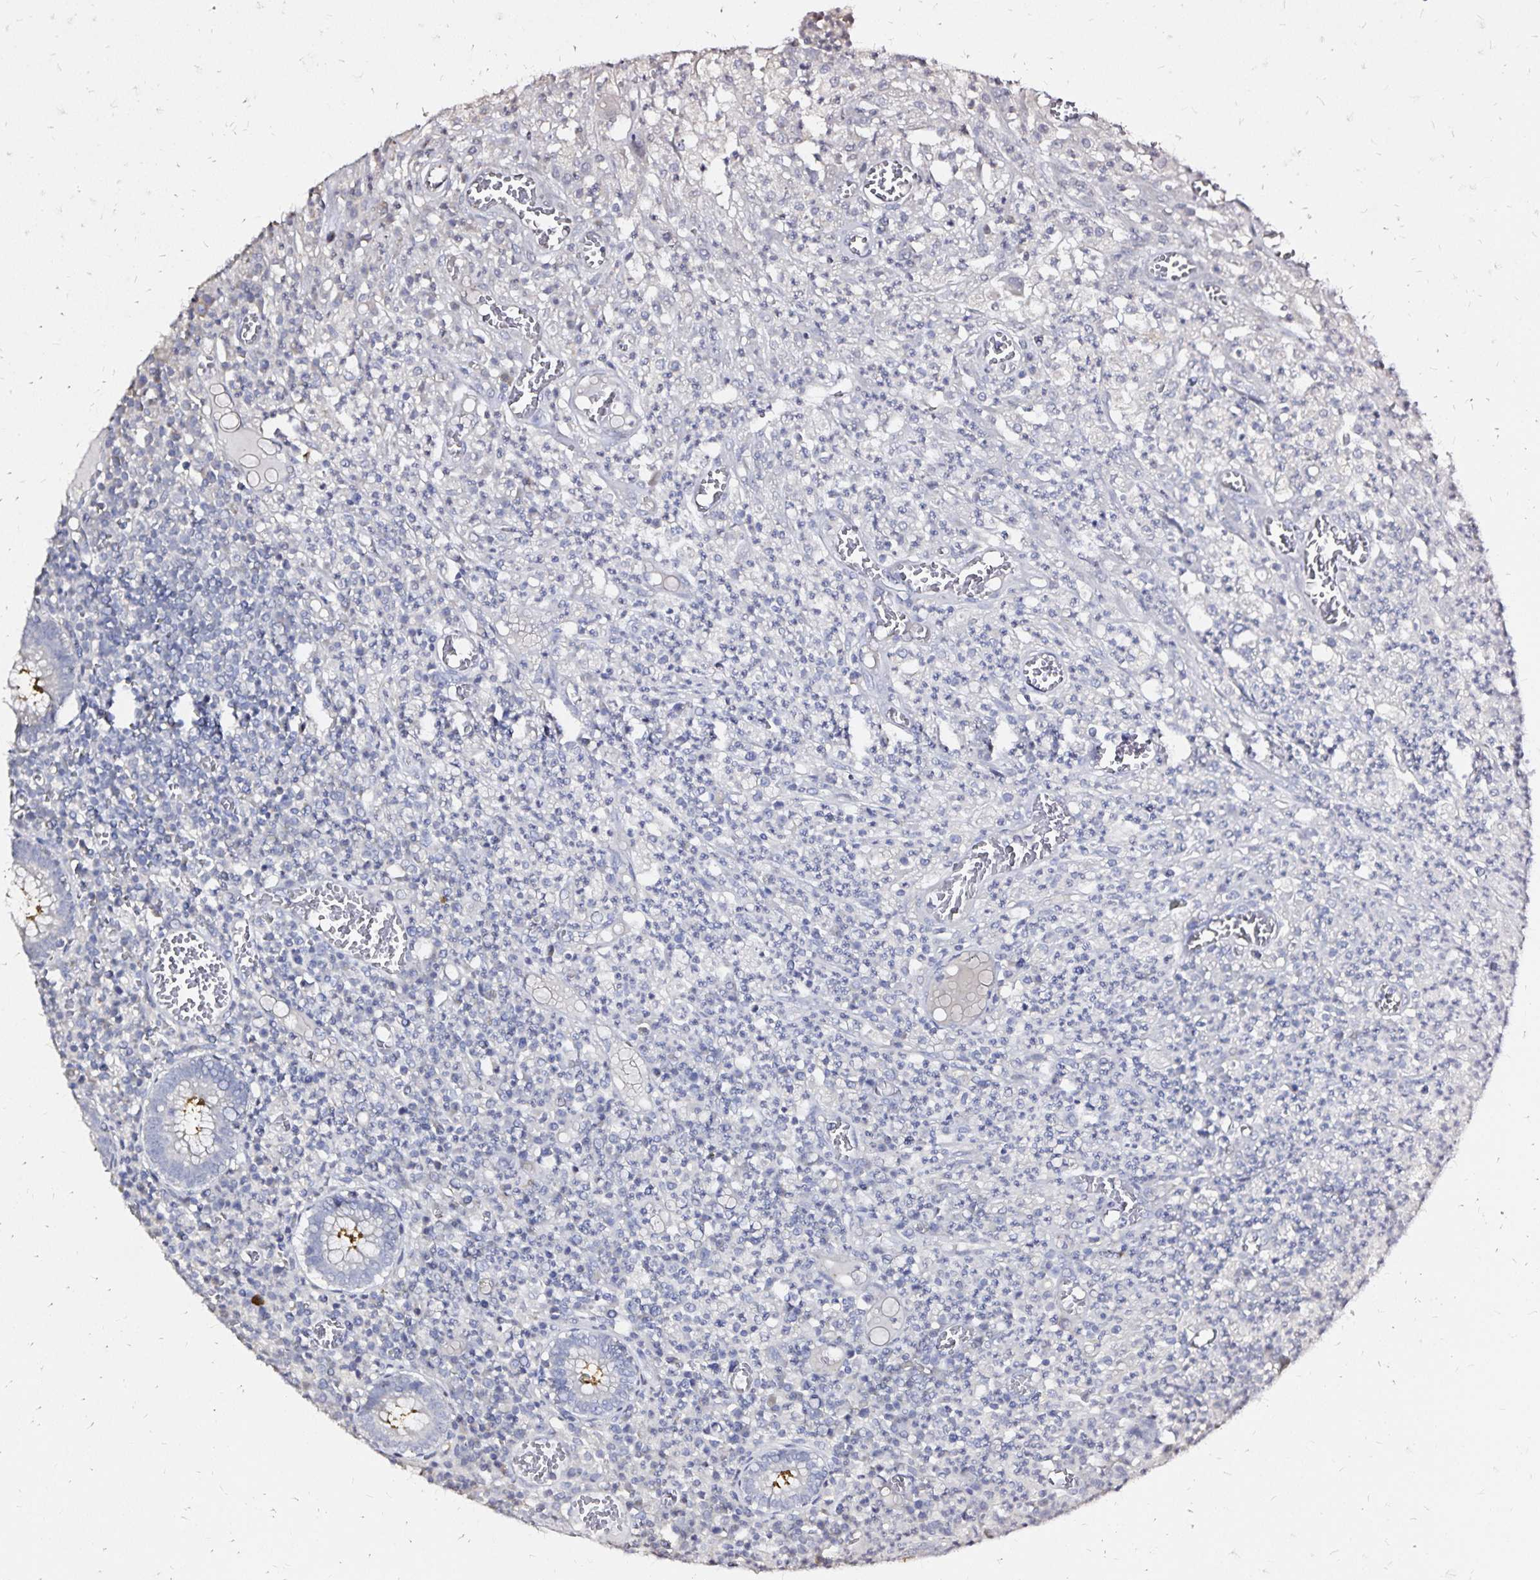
{"staining": {"intensity": "negative", "quantity": "none", "location": "none"}, "tissue": "colorectal cancer", "cell_type": "Tumor cells", "image_type": "cancer", "snomed": [{"axis": "morphology", "description": "Normal tissue, NOS"}, {"axis": "morphology", "description": "Adenocarcinoma, NOS"}, {"axis": "topography", "description": "Colon"}], "caption": "There is no significant expression in tumor cells of colorectal cancer (adenocarcinoma).", "gene": "SLC5A1", "patient": {"sex": "male", "age": 65}}